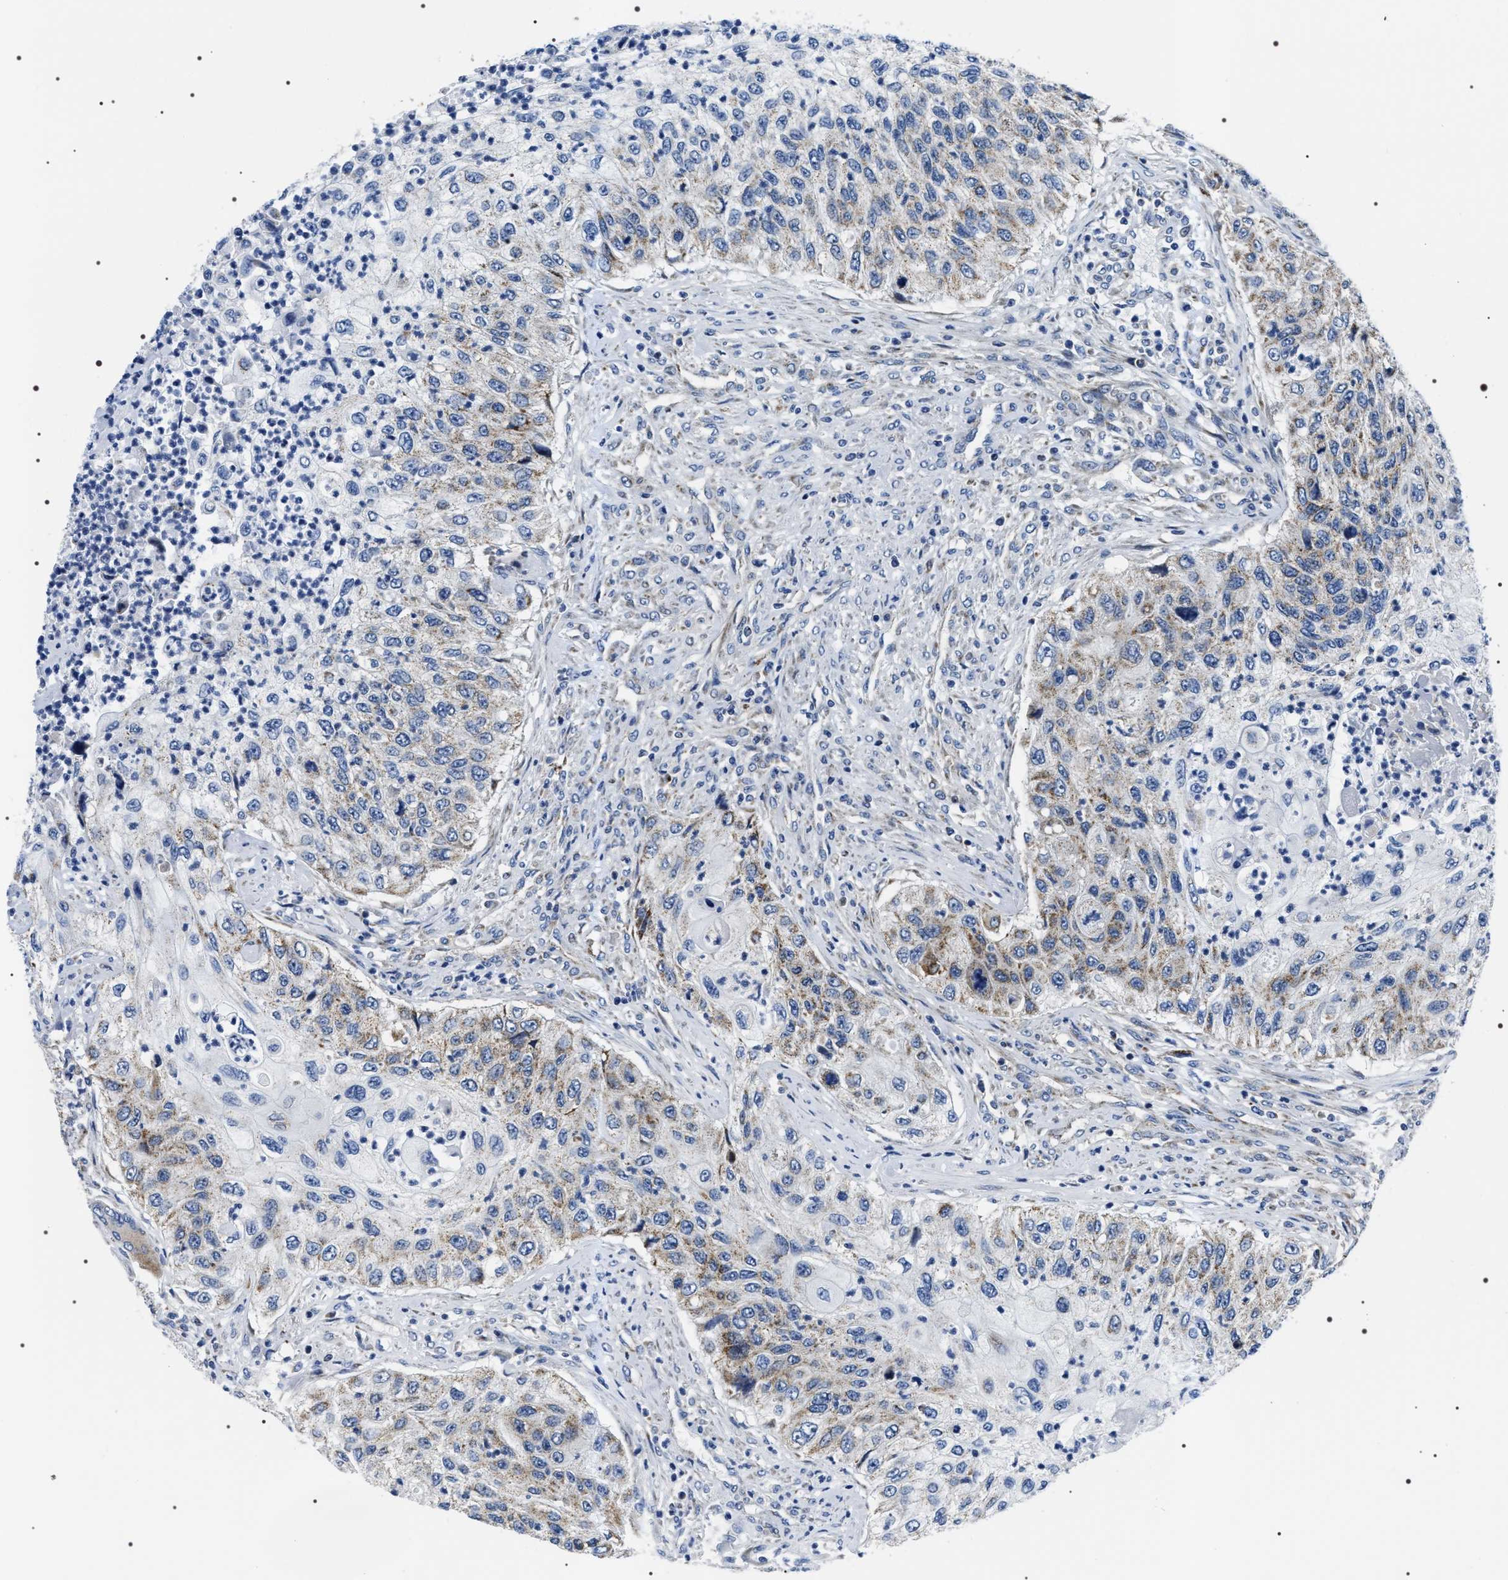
{"staining": {"intensity": "weak", "quantity": "25%-75%", "location": "cytoplasmic/membranous"}, "tissue": "urothelial cancer", "cell_type": "Tumor cells", "image_type": "cancer", "snomed": [{"axis": "morphology", "description": "Urothelial carcinoma, High grade"}, {"axis": "topography", "description": "Urinary bladder"}], "caption": "Immunohistochemistry (IHC) image of neoplastic tissue: urothelial cancer stained using immunohistochemistry reveals low levels of weak protein expression localized specifically in the cytoplasmic/membranous of tumor cells, appearing as a cytoplasmic/membranous brown color.", "gene": "NTMT1", "patient": {"sex": "female", "age": 60}}